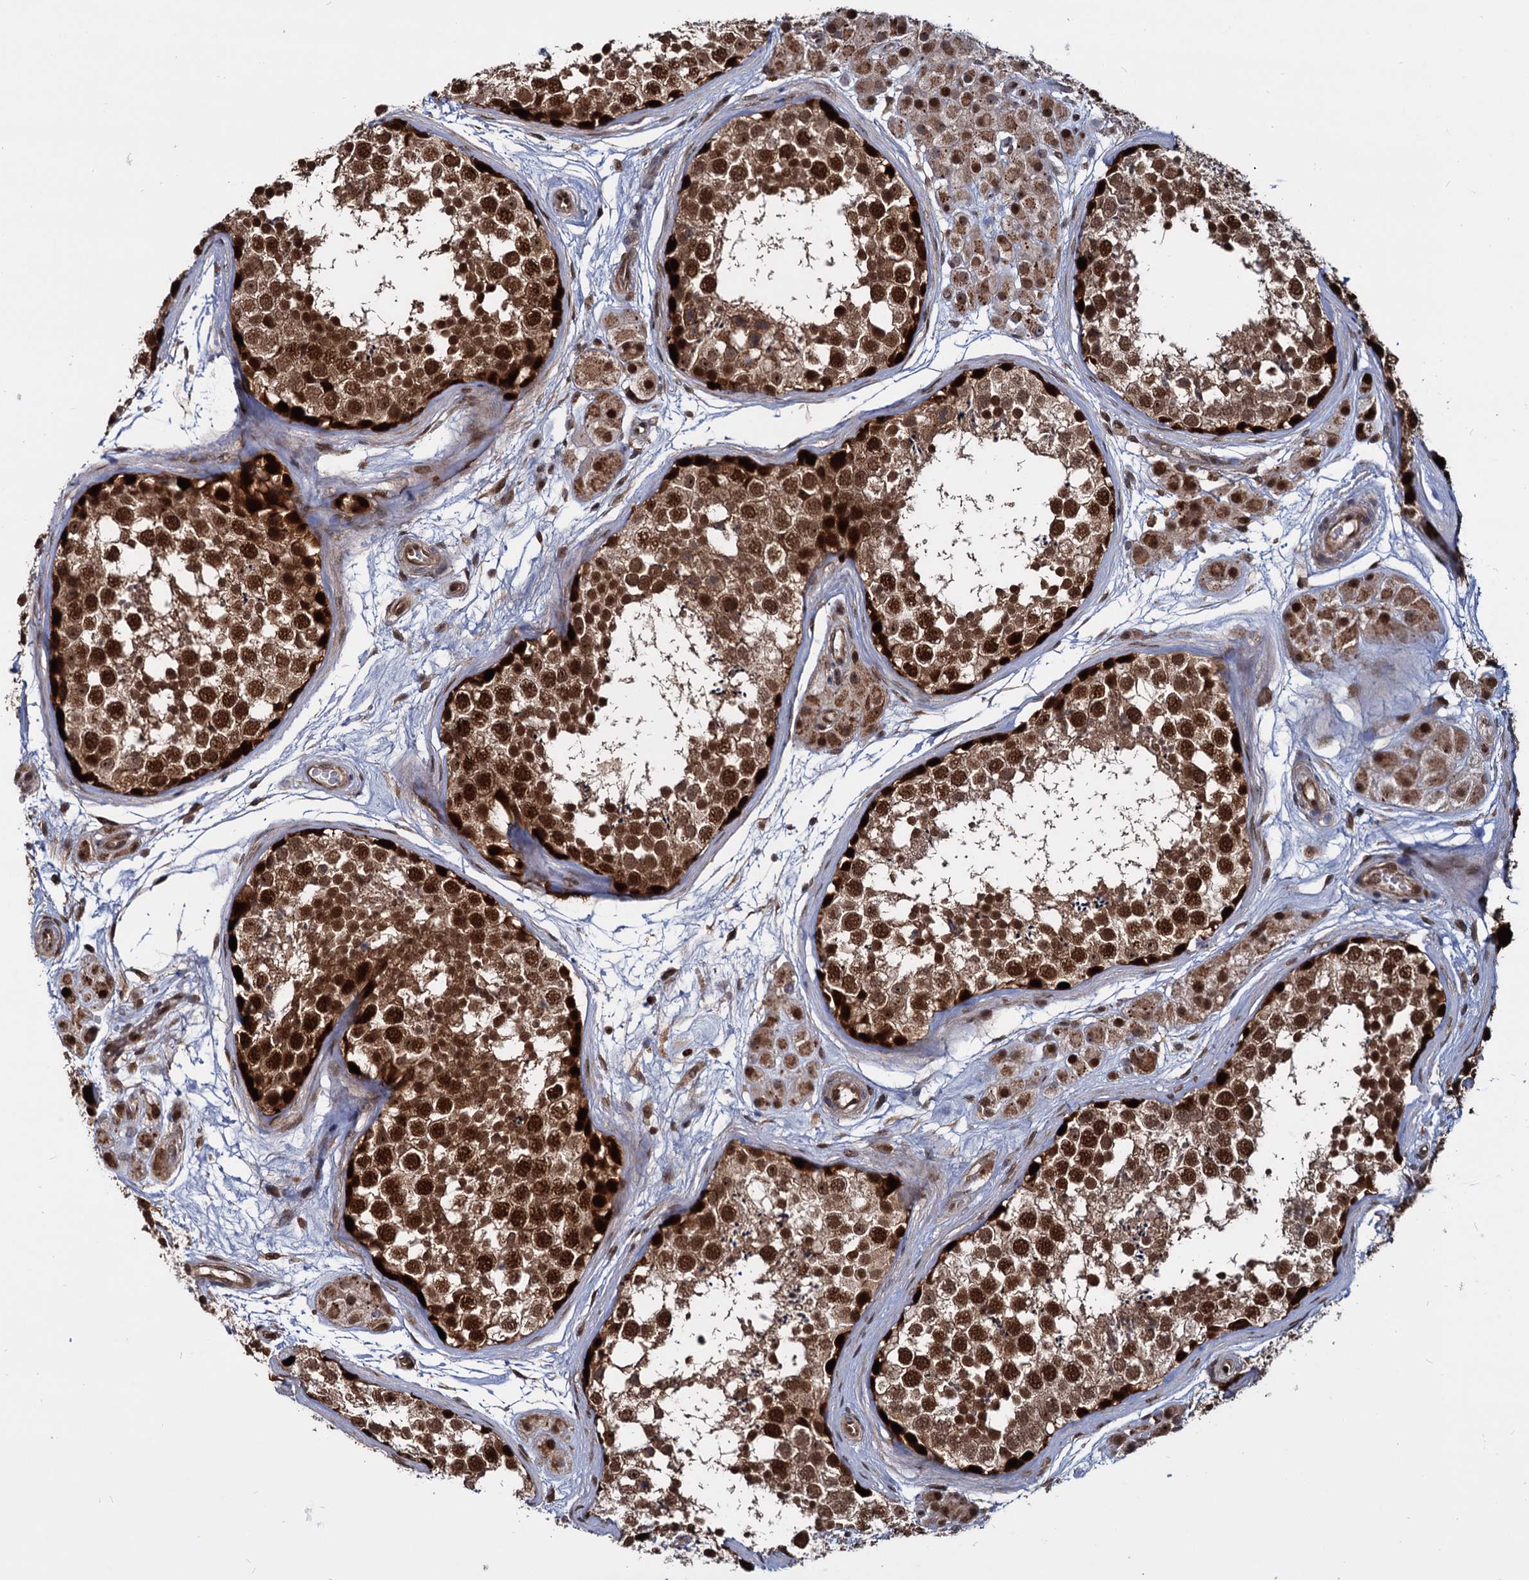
{"staining": {"intensity": "strong", "quantity": ">75%", "location": "nuclear"}, "tissue": "testis", "cell_type": "Cells in seminiferous ducts", "image_type": "normal", "snomed": [{"axis": "morphology", "description": "Normal tissue, NOS"}, {"axis": "topography", "description": "Testis"}], "caption": "Testis stained with DAB IHC reveals high levels of strong nuclear positivity in about >75% of cells in seminiferous ducts. Nuclei are stained in blue.", "gene": "UBLCP1", "patient": {"sex": "male", "age": 56}}